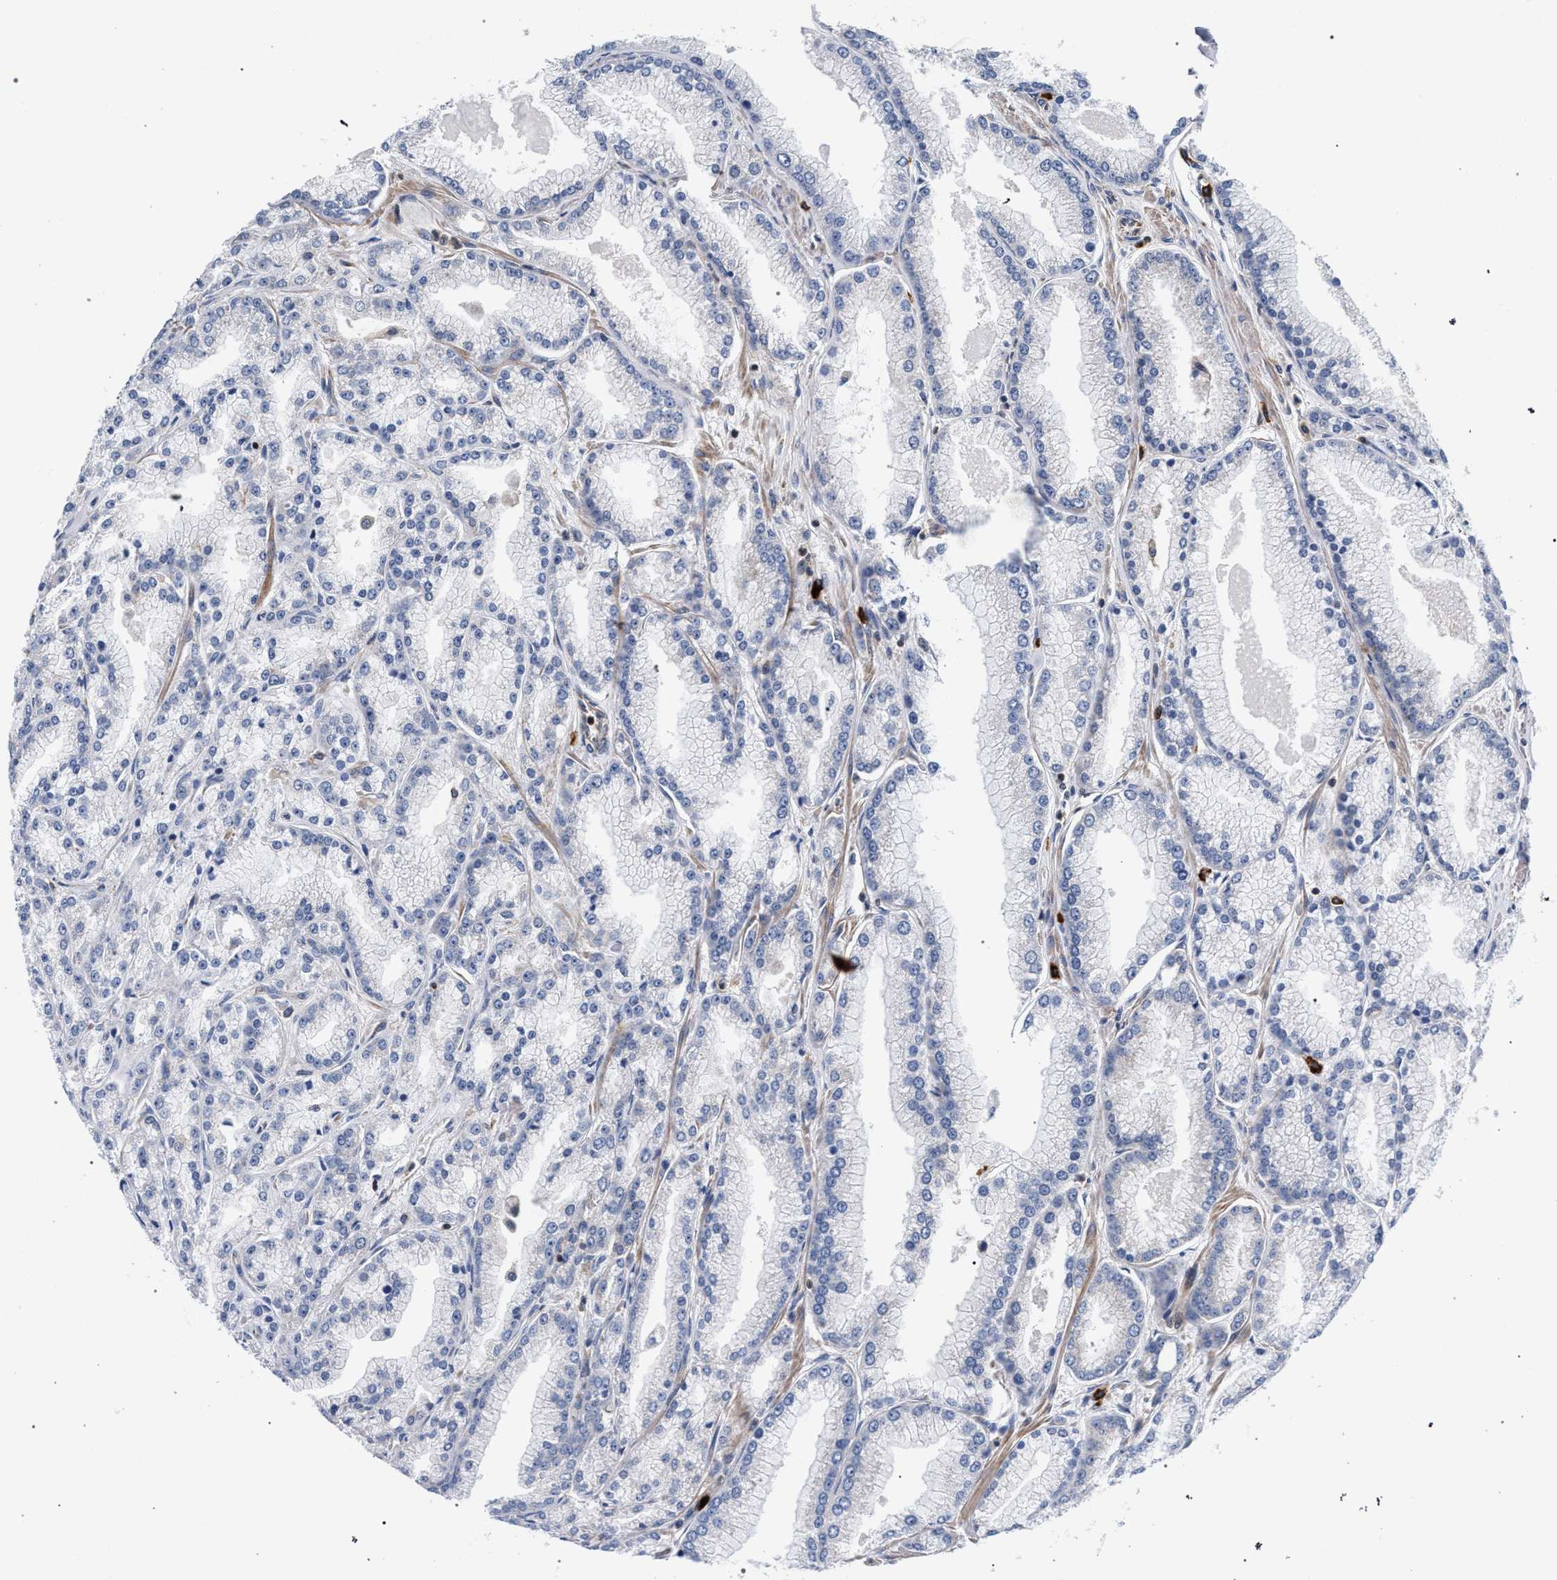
{"staining": {"intensity": "negative", "quantity": "none", "location": "none"}, "tissue": "prostate cancer", "cell_type": "Tumor cells", "image_type": "cancer", "snomed": [{"axis": "morphology", "description": "Adenocarcinoma, High grade"}, {"axis": "topography", "description": "Prostate"}], "caption": "DAB immunohistochemical staining of high-grade adenocarcinoma (prostate) exhibits no significant positivity in tumor cells.", "gene": "LASP1", "patient": {"sex": "male", "age": 61}}